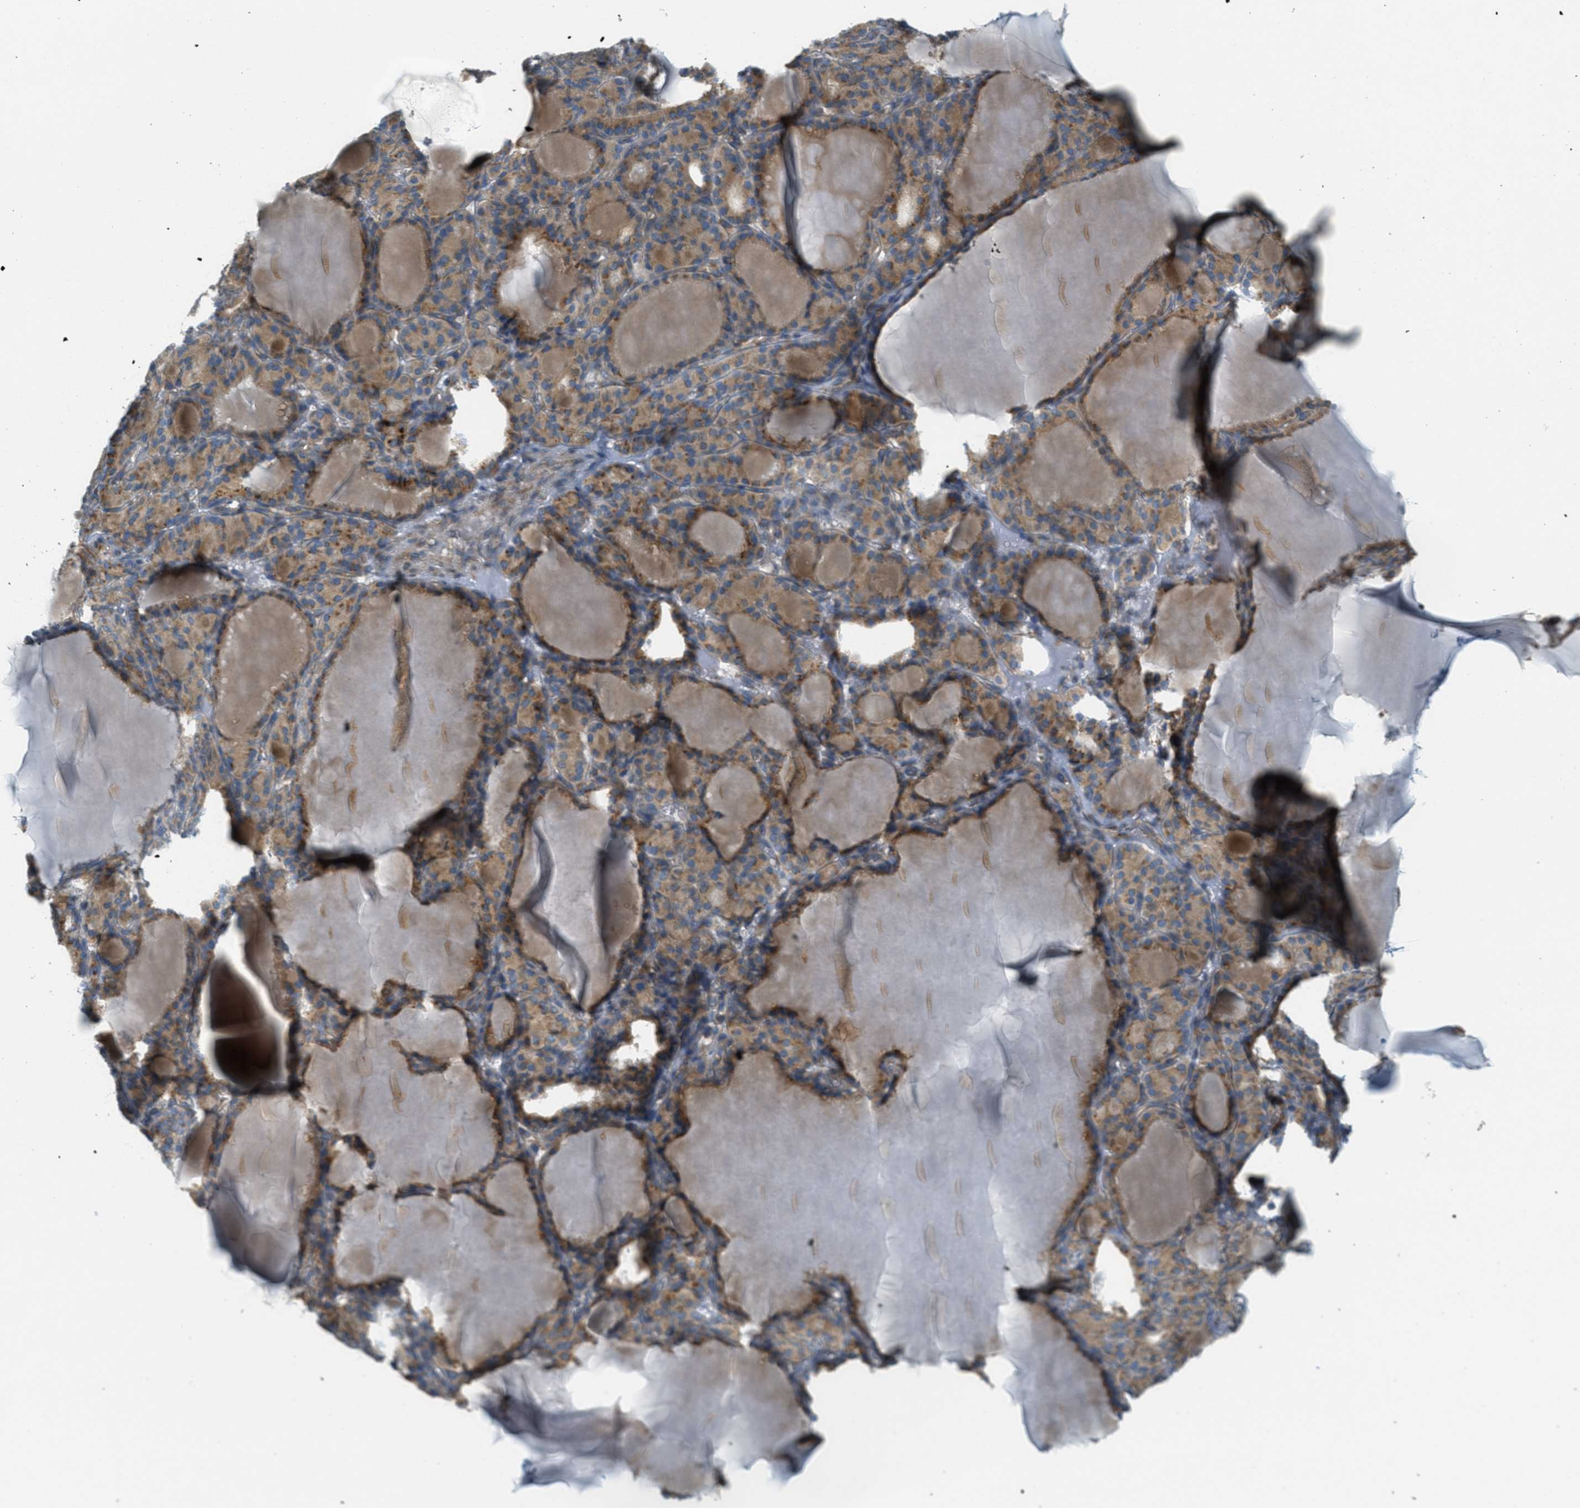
{"staining": {"intensity": "moderate", "quantity": ">75%", "location": "cytoplasmic/membranous"}, "tissue": "thyroid gland", "cell_type": "Glandular cells", "image_type": "normal", "snomed": [{"axis": "morphology", "description": "Normal tissue, NOS"}, {"axis": "topography", "description": "Thyroid gland"}], "caption": "Thyroid gland stained with DAB (3,3'-diaminobenzidine) immunohistochemistry (IHC) reveals medium levels of moderate cytoplasmic/membranous positivity in approximately >75% of glandular cells. (DAB (3,3'-diaminobenzidine) IHC with brightfield microscopy, high magnification).", "gene": "ABCF1", "patient": {"sex": "female", "age": 28}}